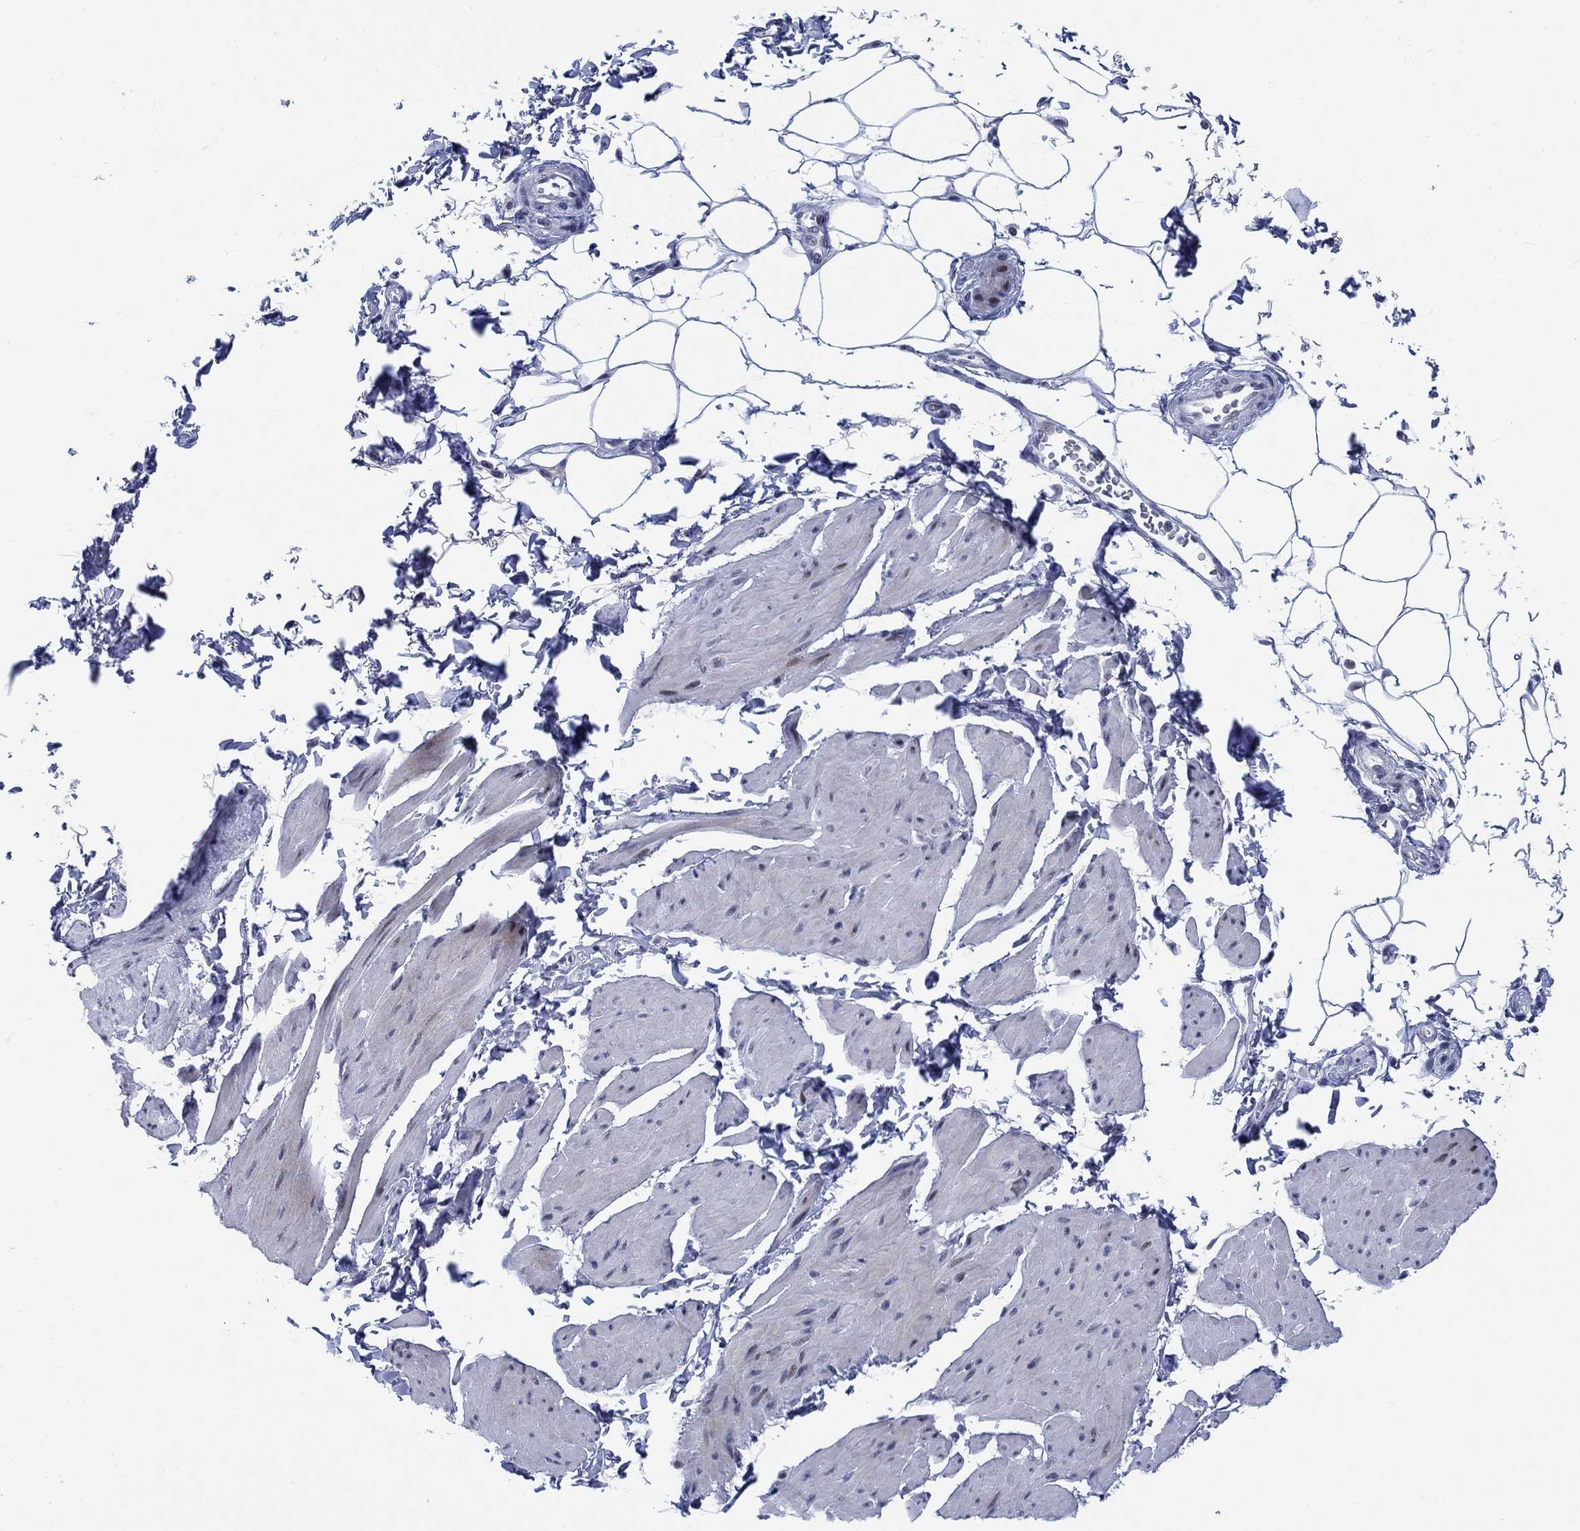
{"staining": {"intensity": "weak", "quantity": "<25%", "location": "nuclear"}, "tissue": "smooth muscle", "cell_type": "Smooth muscle cells", "image_type": "normal", "snomed": [{"axis": "morphology", "description": "Normal tissue, NOS"}, {"axis": "topography", "description": "Adipose tissue"}, {"axis": "topography", "description": "Smooth muscle"}, {"axis": "topography", "description": "Peripheral nerve tissue"}], "caption": "IHC image of unremarkable human smooth muscle stained for a protein (brown), which reveals no staining in smooth muscle cells.", "gene": "NEU3", "patient": {"sex": "male", "age": 83}}